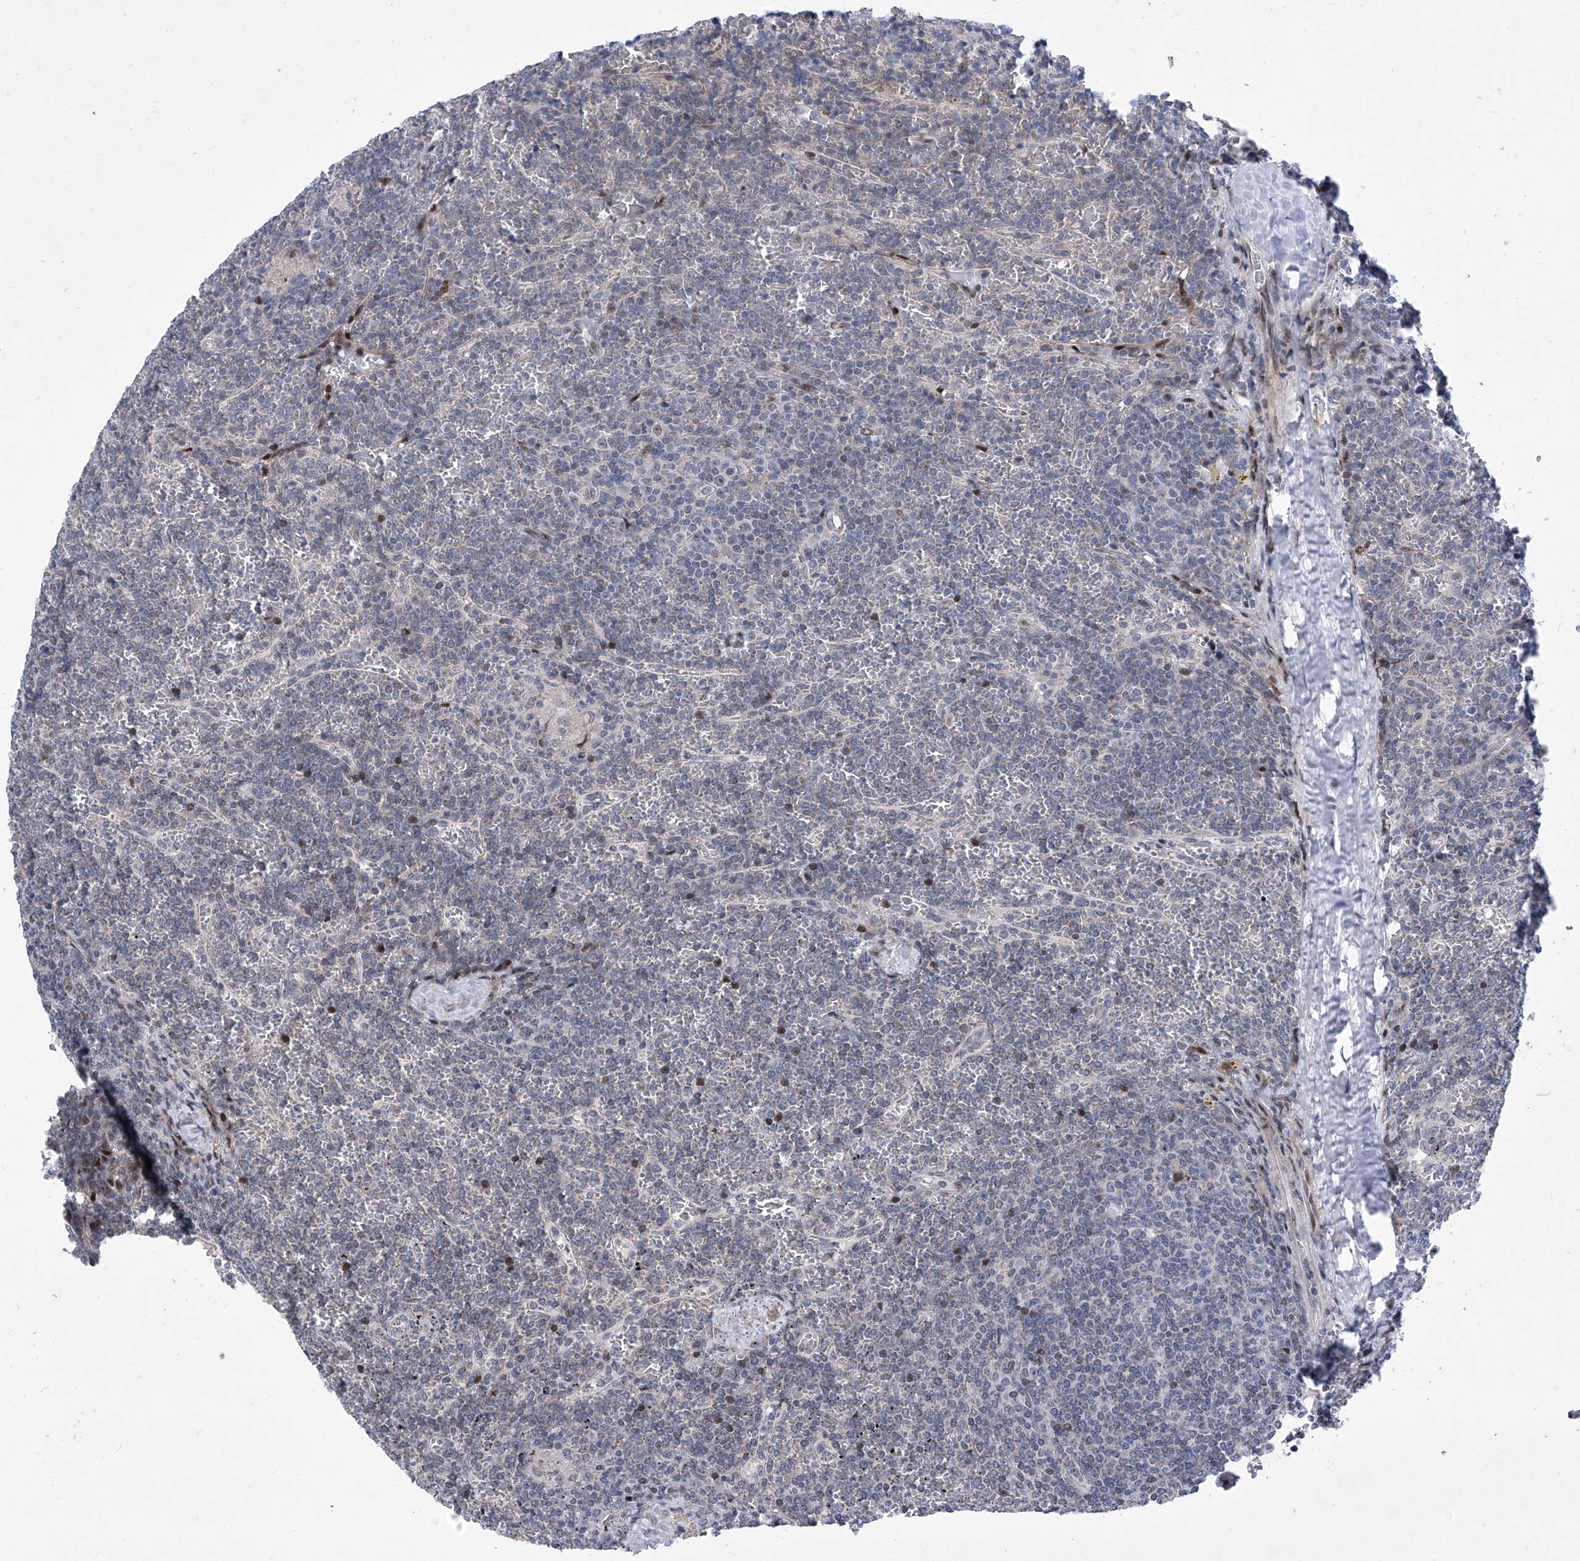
{"staining": {"intensity": "negative", "quantity": "none", "location": "none"}, "tissue": "lymphoma", "cell_type": "Tumor cells", "image_type": "cancer", "snomed": [{"axis": "morphology", "description": "Malignant lymphoma, non-Hodgkin's type, Low grade"}, {"axis": "topography", "description": "Spleen"}], "caption": "Micrograph shows no protein expression in tumor cells of malignant lymphoma, non-Hodgkin's type (low-grade) tissue. The staining was performed using DAB (3,3'-diaminobenzidine) to visualize the protein expression in brown, while the nuclei were stained in blue with hematoxylin (Magnification: 20x).", "gene": "NUFIP1", "patient": {"sex": "female", "age": 19}}